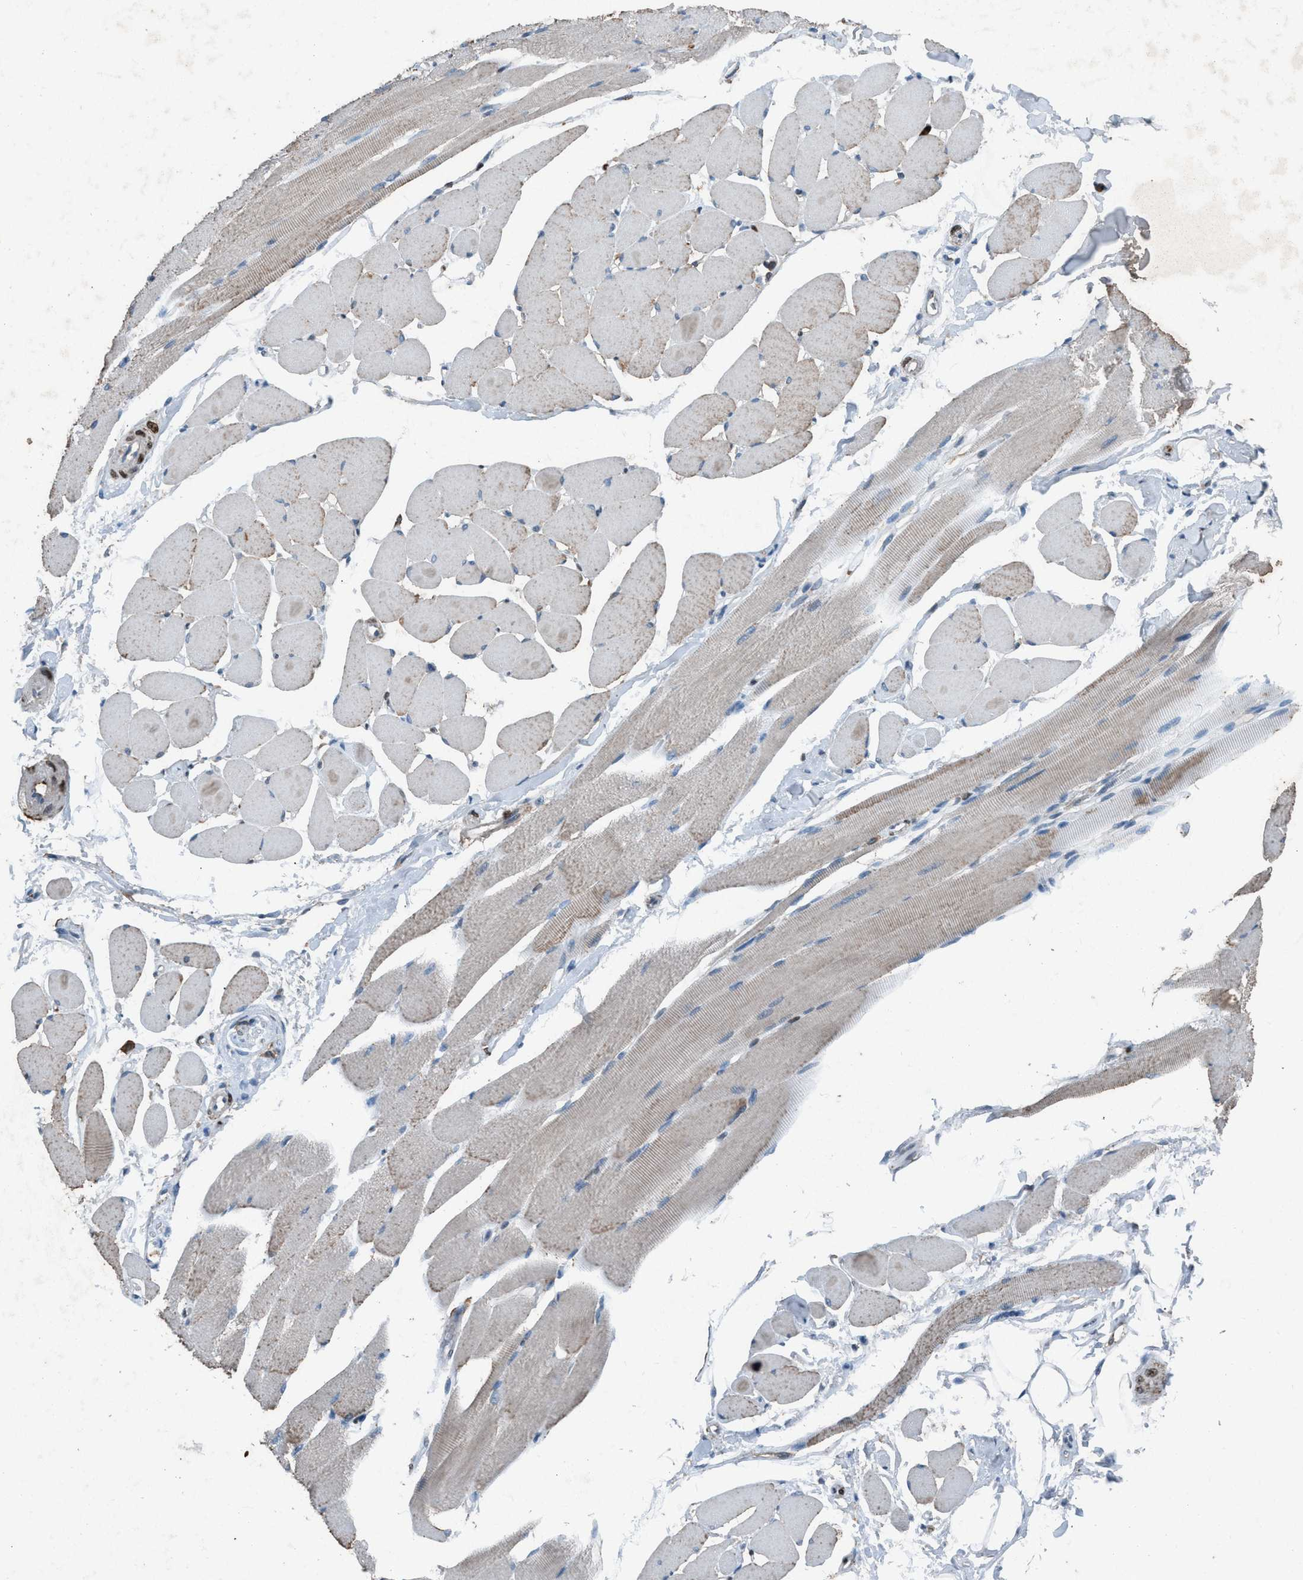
{"staining": {"intensity": "weak", "quantity": "<25%", "location": "cytoplasmic/membranous"}, "tissue": "skeletal muscle", "cell_type": "Myocytes", "image_type": "normal", "snomed": [{"axis": "morphology", "description": "Normal tissue, NOS"}, {"axis": "topography", "description": "Skeletal muscle"}, {"axis": "topography", "description": "Peripheral nerve tissue"}], "caption": "An immunohistochemistry photomicrograph of unremarkable skeletal muscle is shown. There is no staining in myocytes of skeletal muscle.", "gene": "FCER1G", "patient": {"sex": "female", "age": 84}}